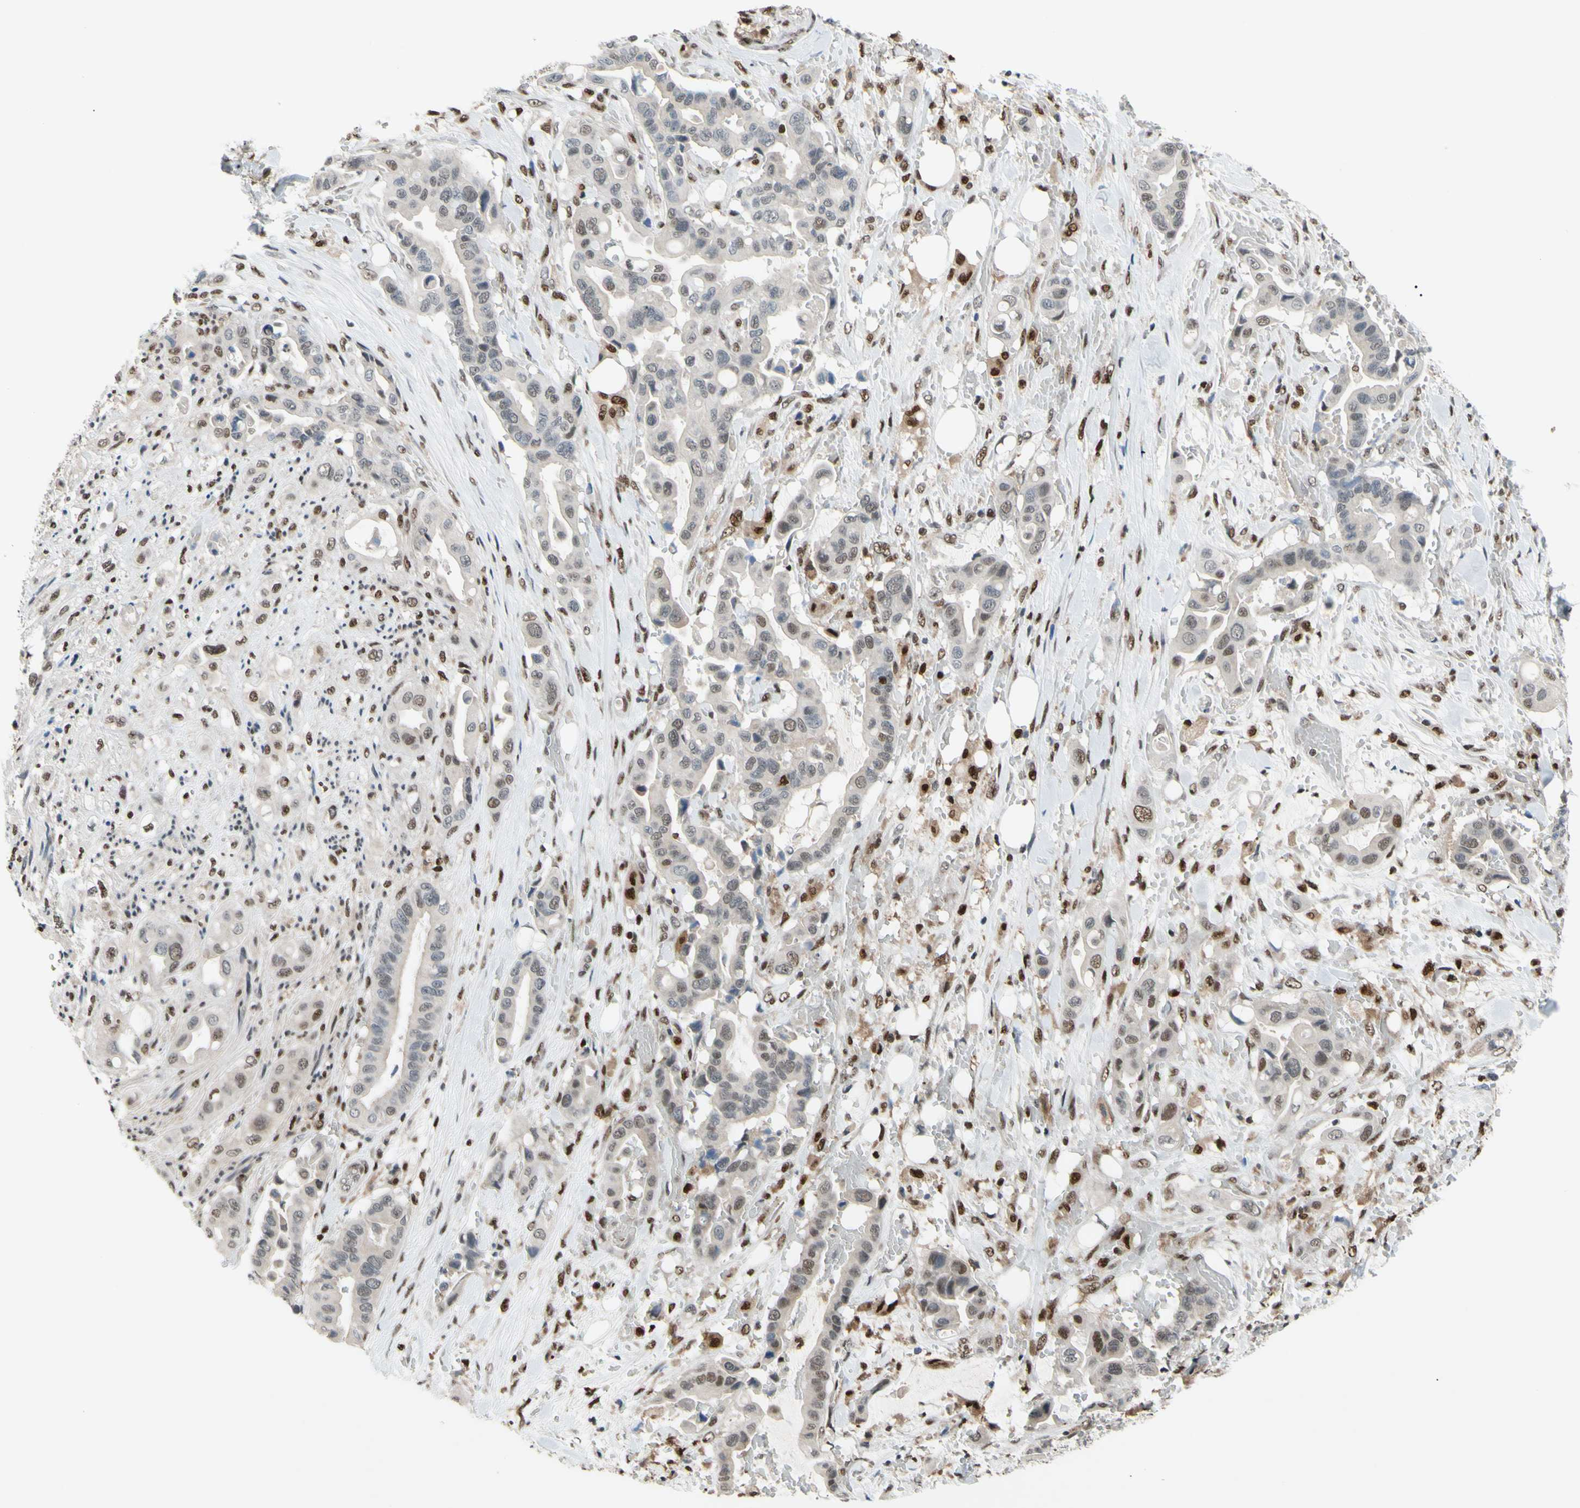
{"staining": {"intensity": "moderate", "quantity": "<25%", "location": "nuclear"}, "tissue": "liver cancer", "cell_type": "Tumor cells", "image_type": "cancer", "snomed": [{"axis": "morphology", "description": "Cholangiocarcinoma"}, {"axis": "topography", "description": "Liver"}], "caption": "Immunohistochemical staining of human liver cancer displays low levels of moderate nuclear expression in about <25% of tumor cells. The staining was performed using DAB (3,3'-diaminobenzidine) to visualize the protein expression in brown, while the nuclei were stained in blue with hematoxylin (Magnification: 20x).", "gene": "FKBP5", "patient": {"sex": "female", "age": 61}}